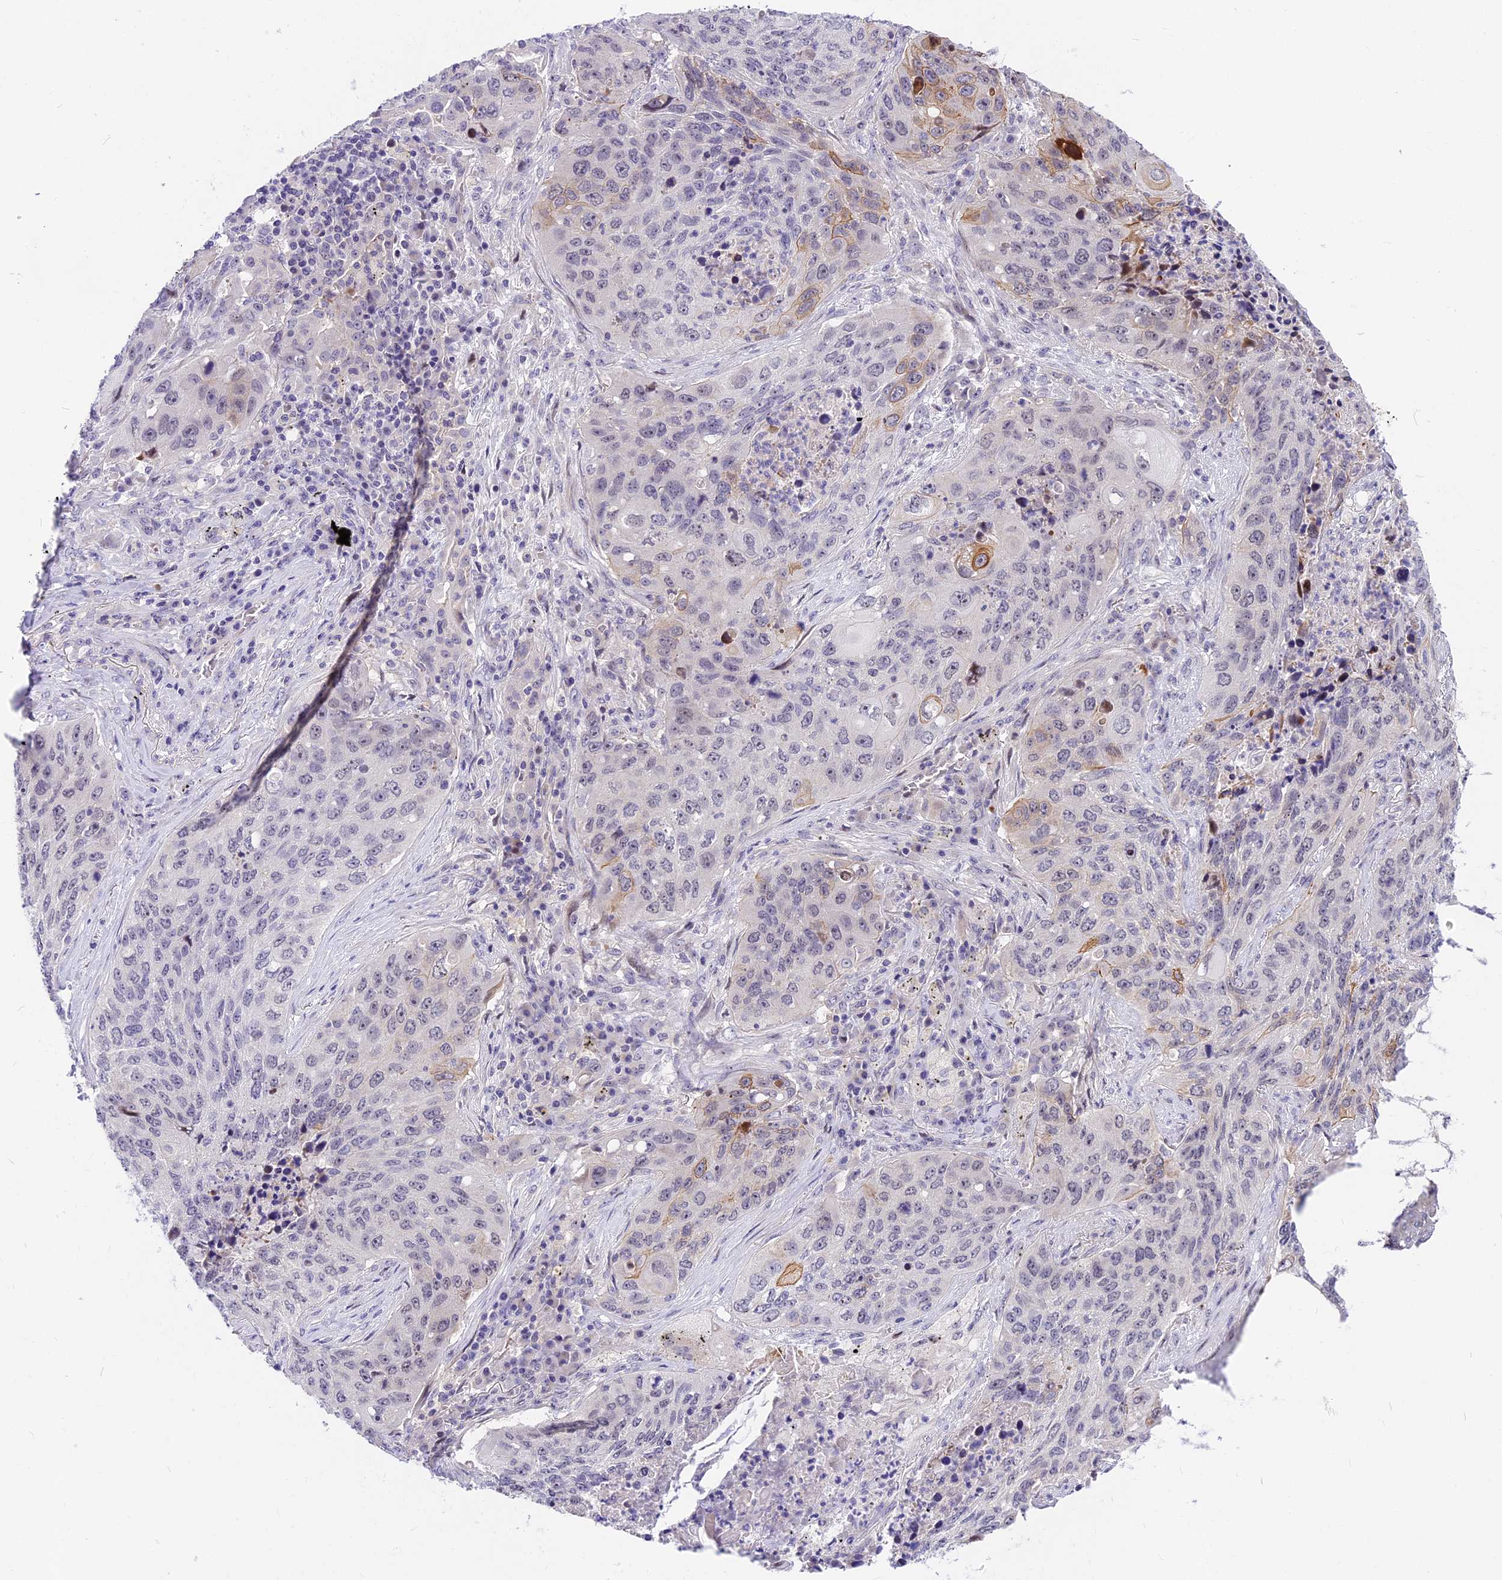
{"staining": {"intensity": "moderate", "quantity": "<25%", "location": "cytoplasmic/membranous"}, "tissue": "lung cancer", "cell_type": "Tumor cells", "image_type": "cancer", "snomed": [{"axis": "morphology", "description": "Squamous cell carcinoma, NOS"}, {"axis": "topography", "description": "Lung"}], "caption": "Squamous cell carcinoma (lung) was stained to show a protein in brown. There is low levels of moderate cytoplasmic/membranous expression in approximately <25% of tumor cells.", "gene": "MIDN", "patient": {"sex": "female", "age": 63}}